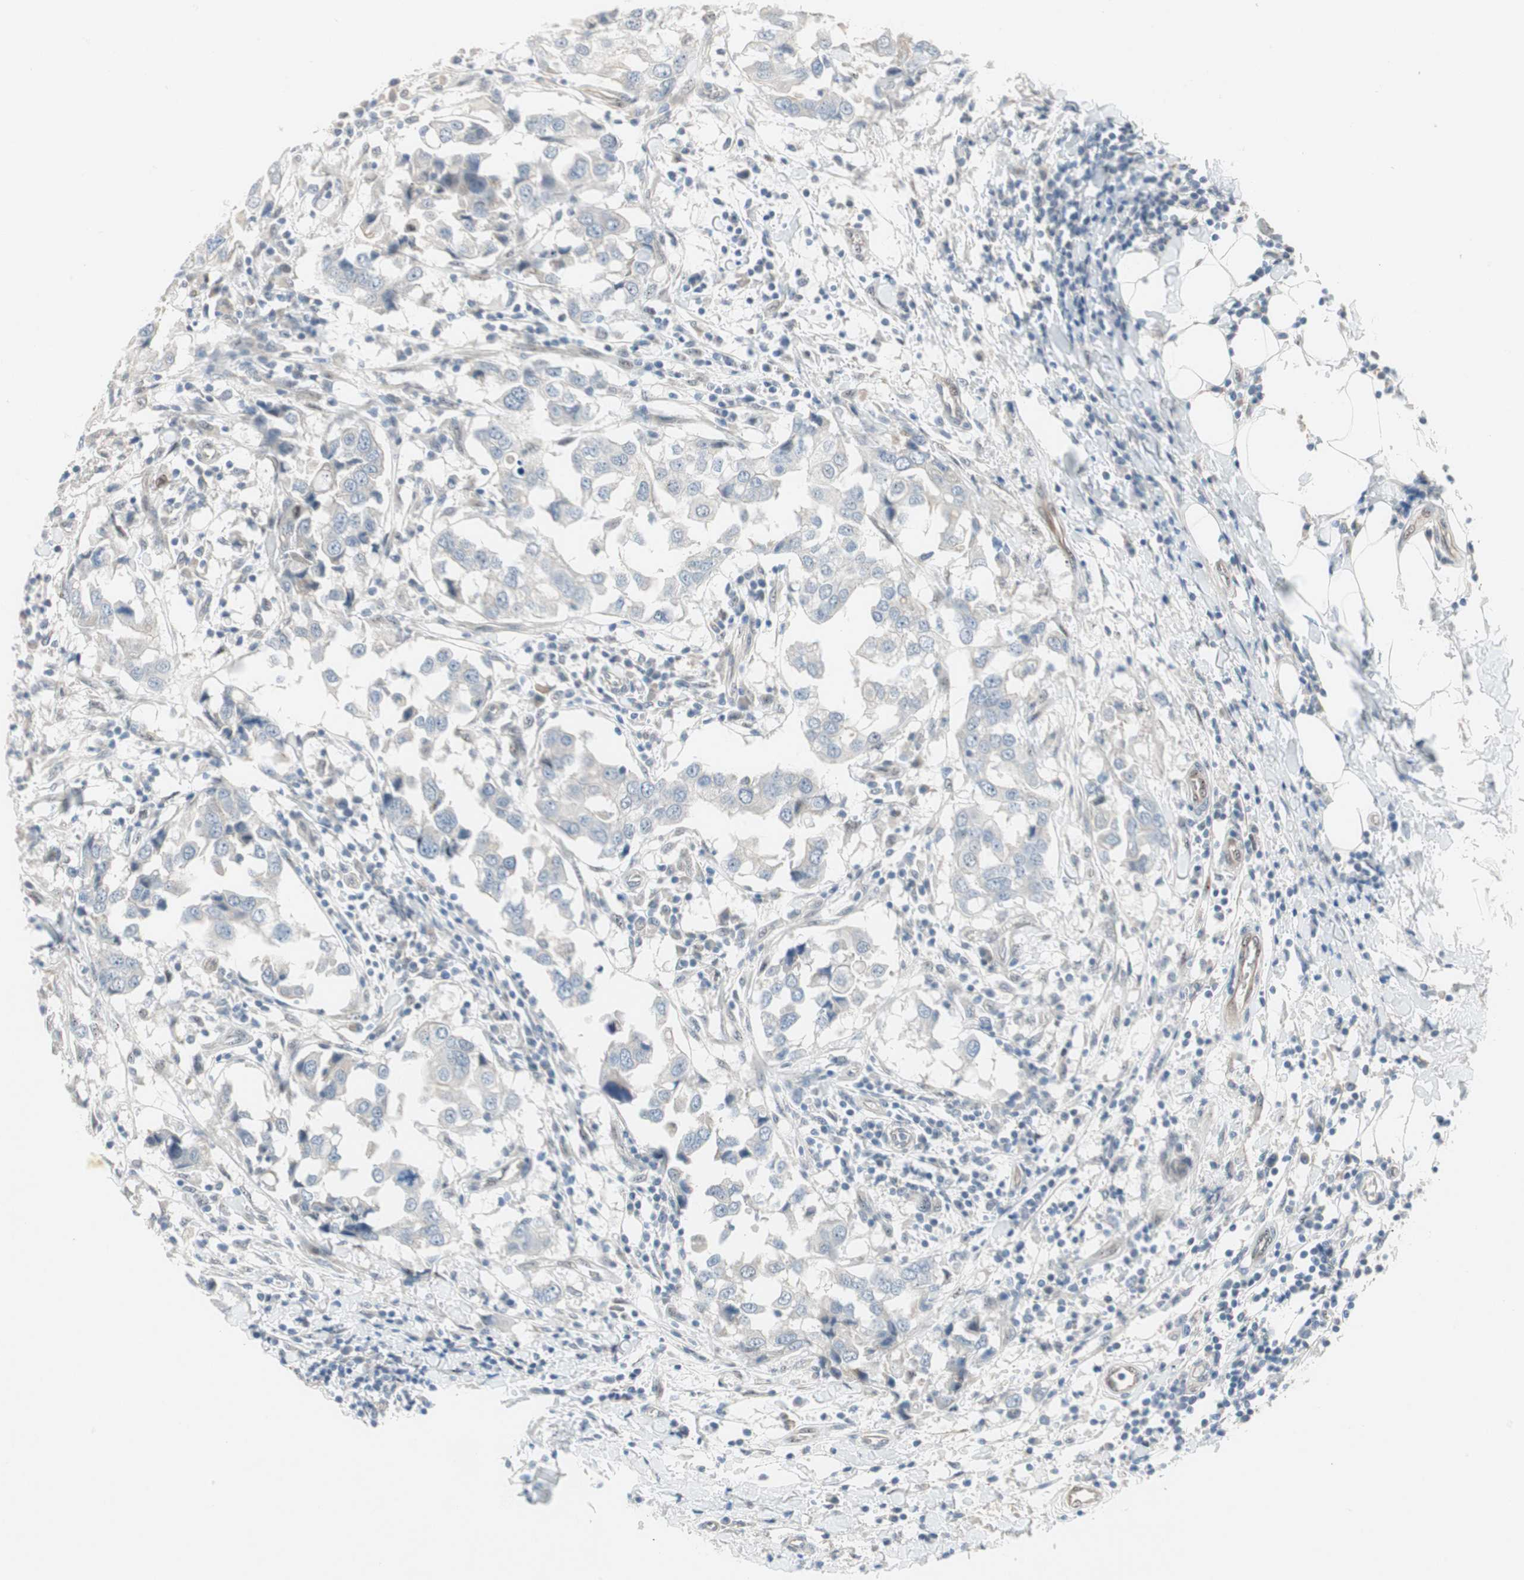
{"staining": {"intensity": "weak", "quantity": "25%-75%", "location": "cytoplasmic/membranous"}, "tissue": "breast cancer", "cell_type": "Tumor cells", "image_type": "cancer", "snomed": [{"axis": "morphology", "description": "Duct carcinoma"}, {"axis": "topography", "description": "Breast"}], "caption": "This is an image of immunohistochemistry (IHC) staining of breast invasive ductal carcinoma, which shows weak positivity in the cytoplasmic/membranous of tumor cells.", "gene": "CAND2", "patient": {"sex": "female", "age": 27}}